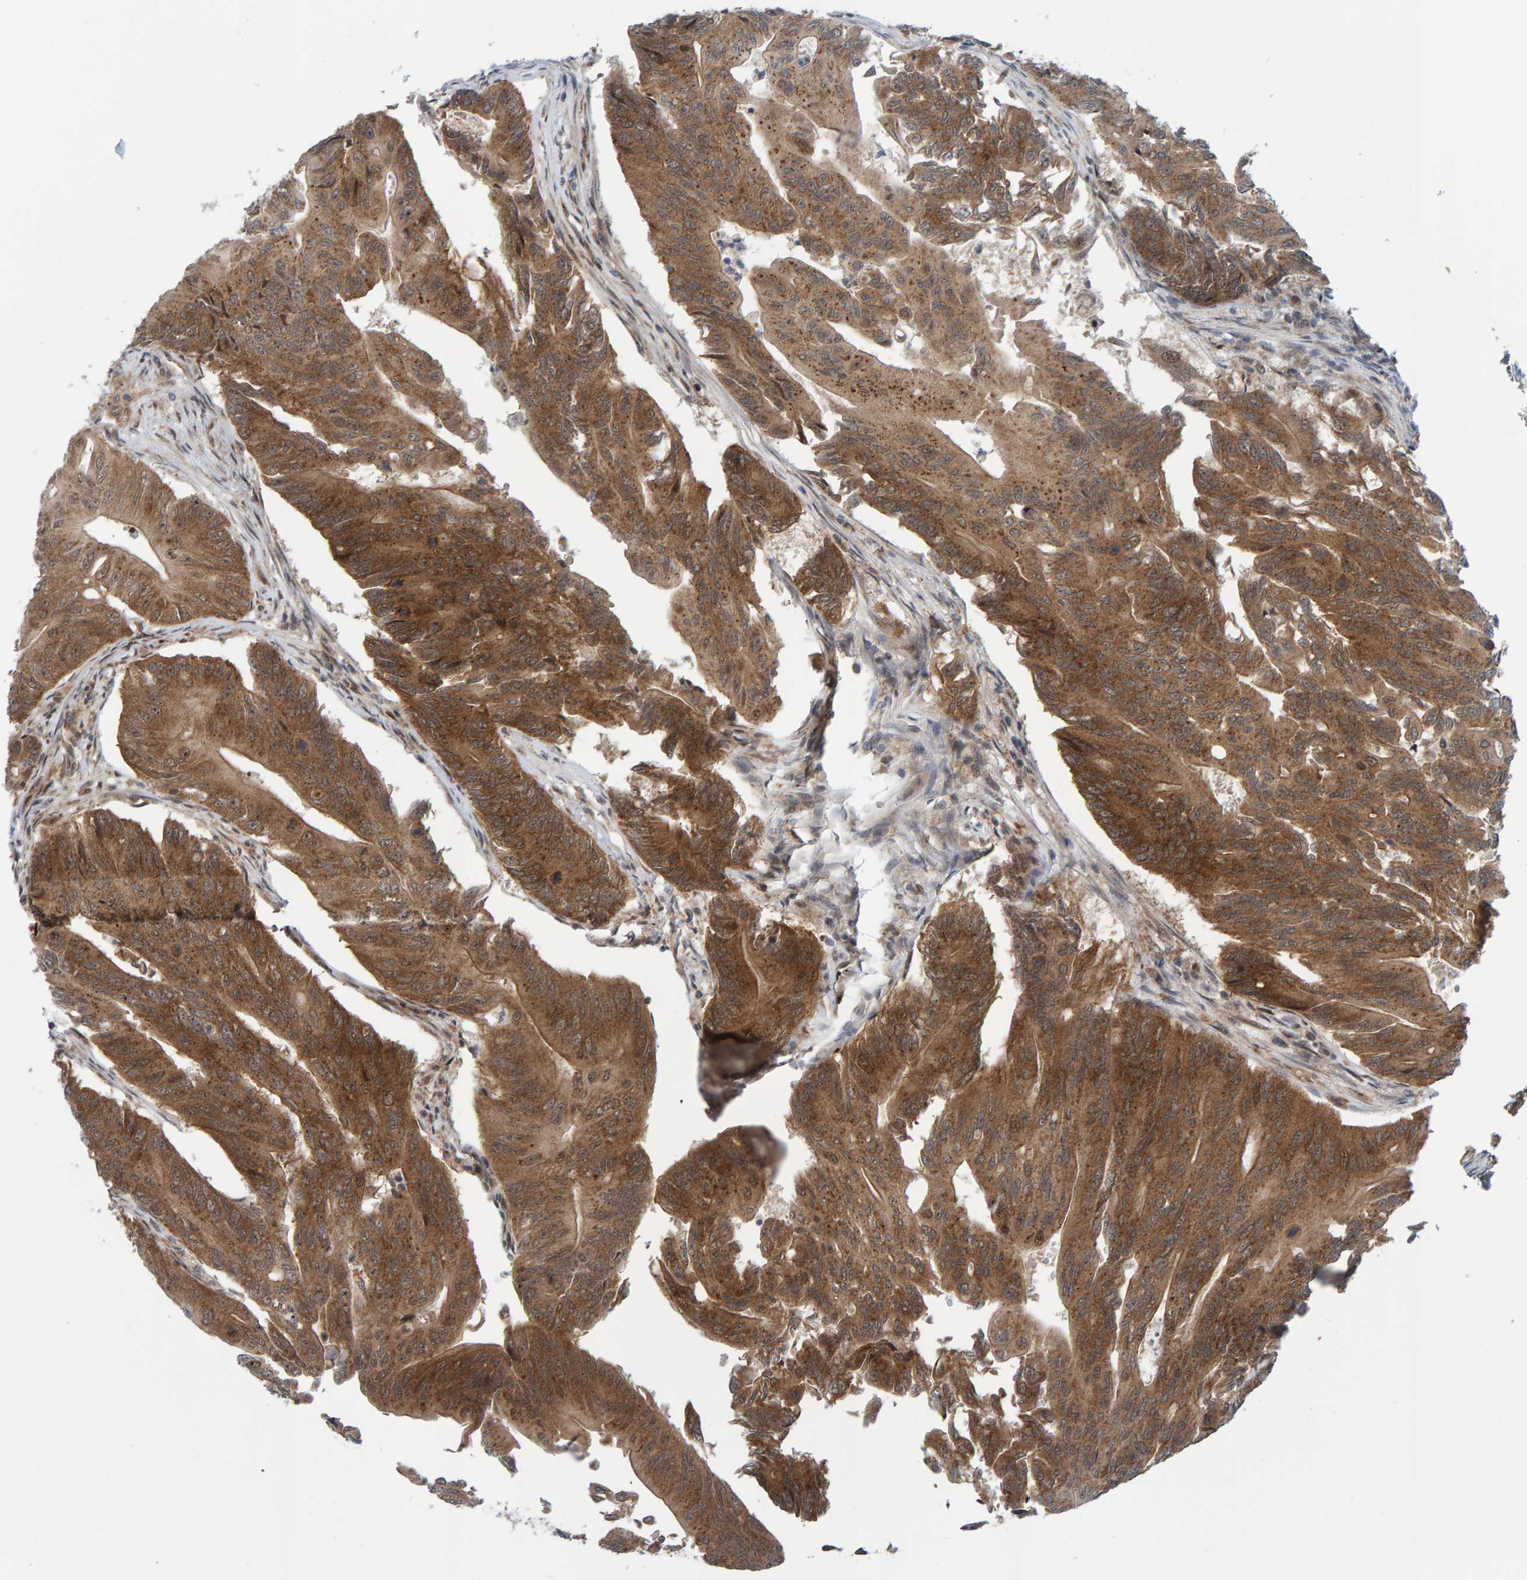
{"staining": {"intensity": "moderate", "quantity": ">75%", "location": "cytoplasmic/membranous"}, "tissue": "colorectal cancer", "cell_type": "Tumor cells", "image_type": "cancer", "snomed": [{"axis": "morphology", "description": "Adenoma, NOS"}, {"axis": "morphology", "description": "Adenocarcinoma, NOS"}, {"axis": "topography", "description": "Colon"}], "caption": "Moderate cytoplasmic/membranous protein positivity is present in about >75% of tumor cells in adenocarcinoma (colorectal). The protein of interest is shown in brown color, while the nuclei are stained blue.", "gene": "ZNF366", "patient": {"sex": "male", "age": 79}}